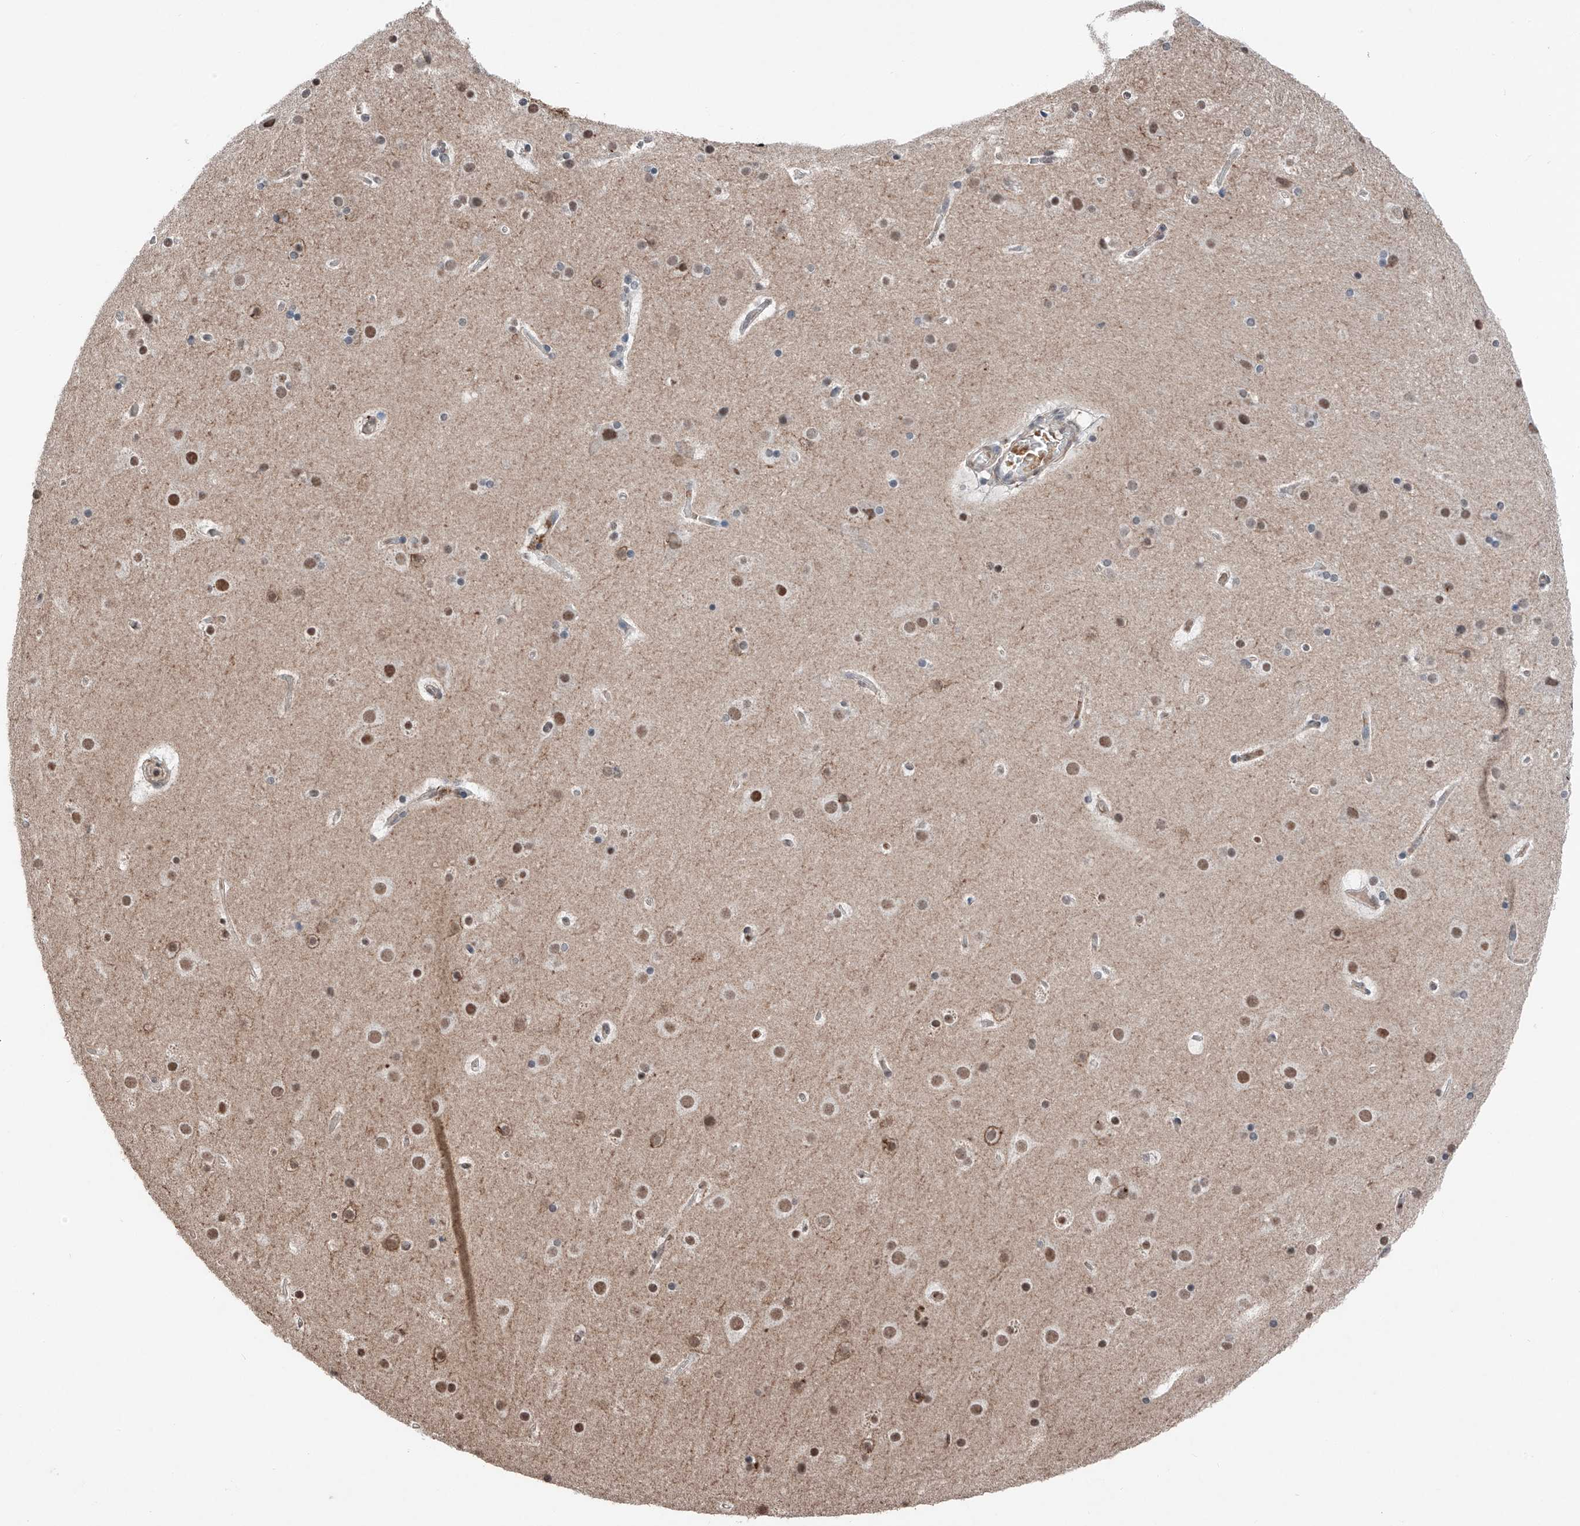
{"staining": {"intensity": "negative", "quantity": "none", "location": "none"}, "tissue": "cerebral cortex", "cell_type": "Endothelial cells", "image_type": "normal", "snomed": [{"axis": "morphology", "description": "Normal tissue, NOS"}, {"axis": "topography", "description": "Cerebral cortex"}], "caption": "This is an immunohistochemistry histopathology image of unremarkable cerebral cortex. There is no staining in endothelial cells.", "gene": "TBX4", "patient": {"sex": "male", "age": 57}}